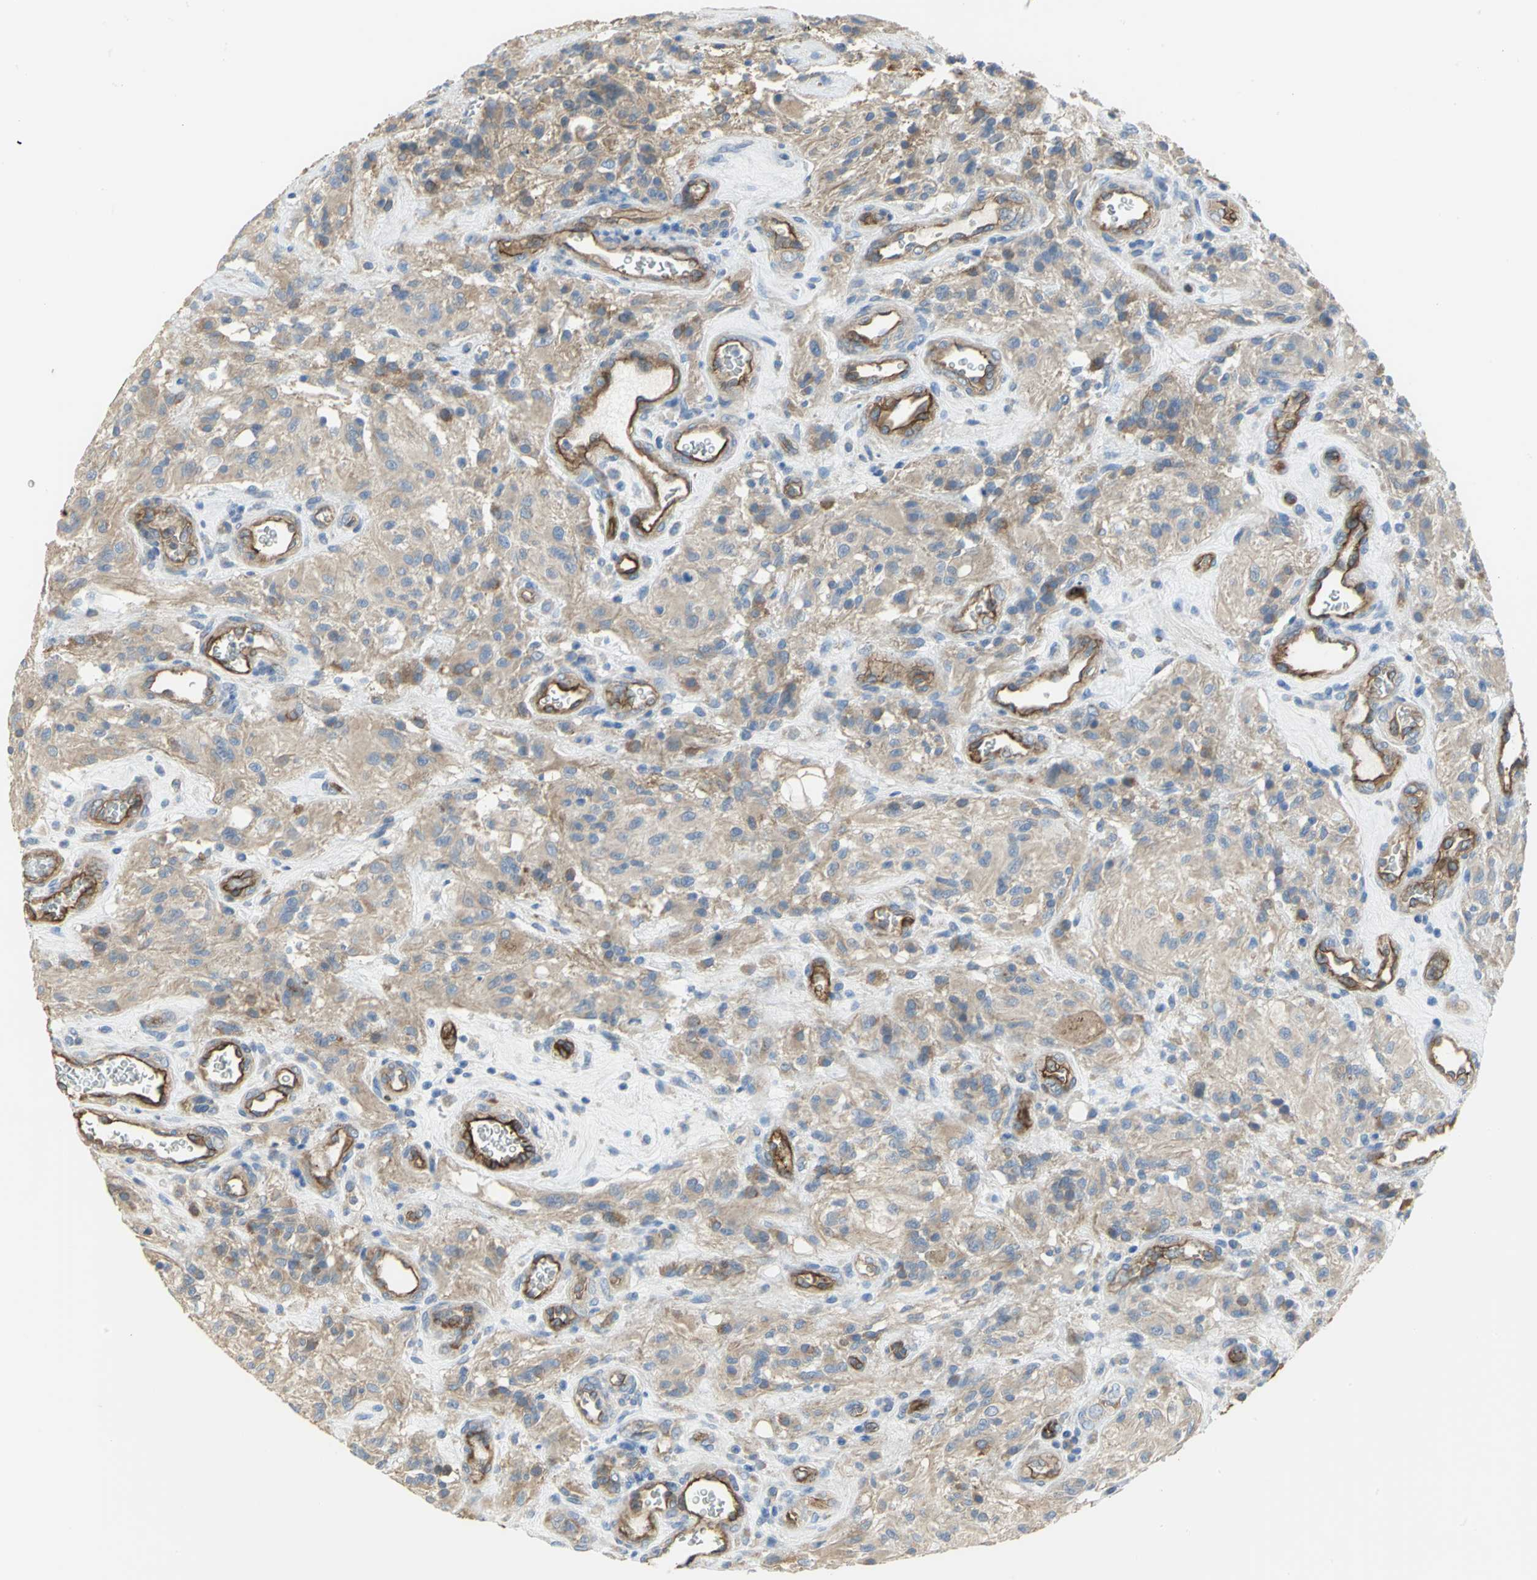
{"staining": {"intensity": "moderate", "quantity": ">75%", "location": "cytoplasmic/membranous"}, "tissue": "glioma", "cell_type": "Tumor cells", "image_type": "cancer", "snomed": [{"axis": "morphology", "description": "Normal tissue, NOS"}, {"axis": "morphology", "description": "Glioma, malignant, High grade"}, {"axis": "topography", "description": "Cerebral cortex"}], "caption": "A brown stain highlights moderate cytoplasmic/membranous expression of a protein in human high-grade glioma (malignant) tumor cells.", "gene": "FLNB", "patient": {"sex": "male", "age": 56}}